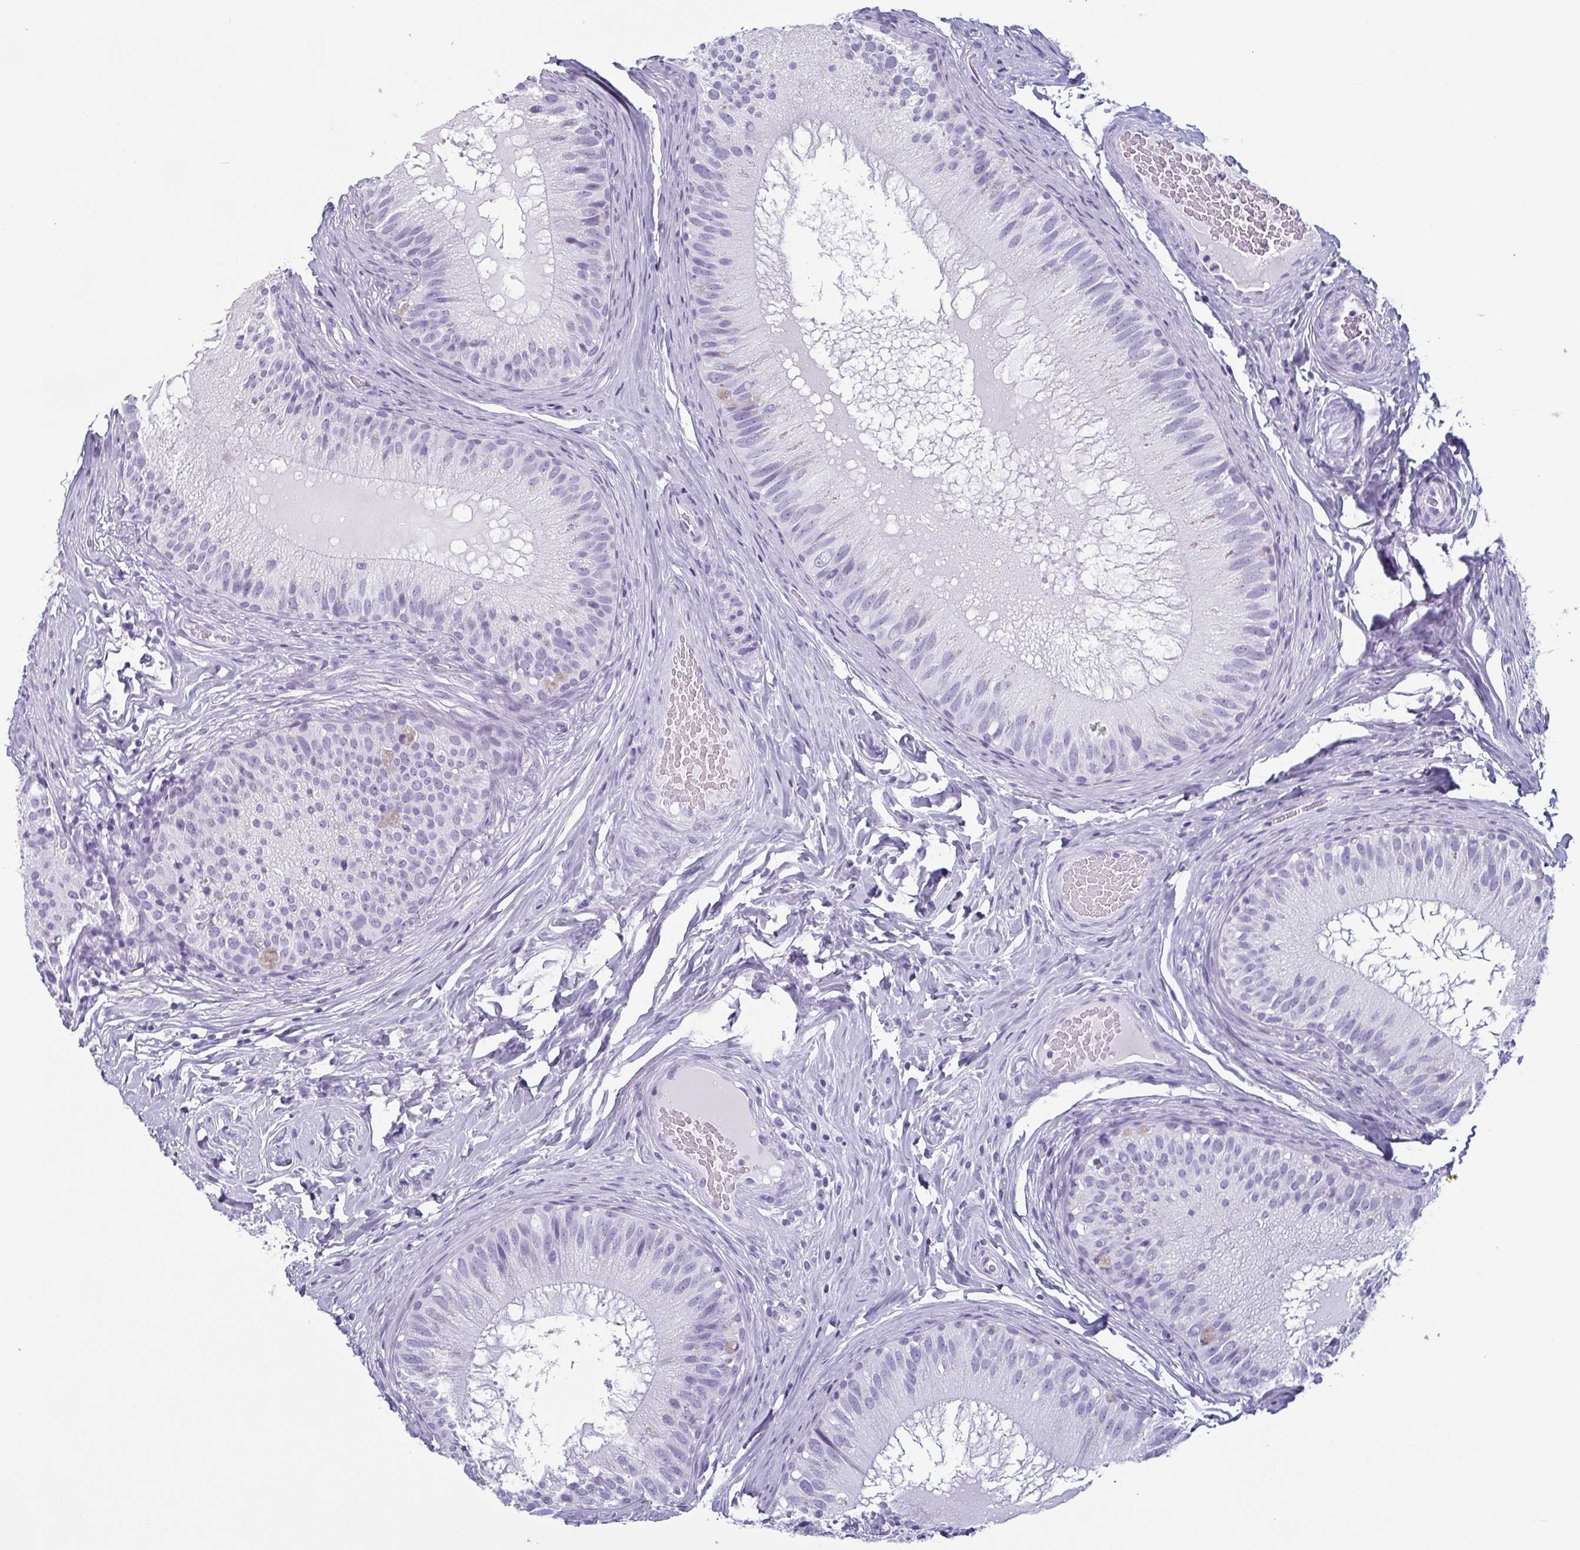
{"staining": {"intensity": "negative", "quantity": "none", "location": "none"}, "tissue": "epididymis", "cell_type": "Glandular cells", "image_type": "normal", "snomed": [{"axis": "morphology", "description": "Normal tissue, NOS"}, {"axis": "topography", "description": "Epididymis"}], "caption": "The image displays no significant expression in glandular cells of epididymis.", "gene": "KRT78", "patient": {"sex": "male", "age": 34}}